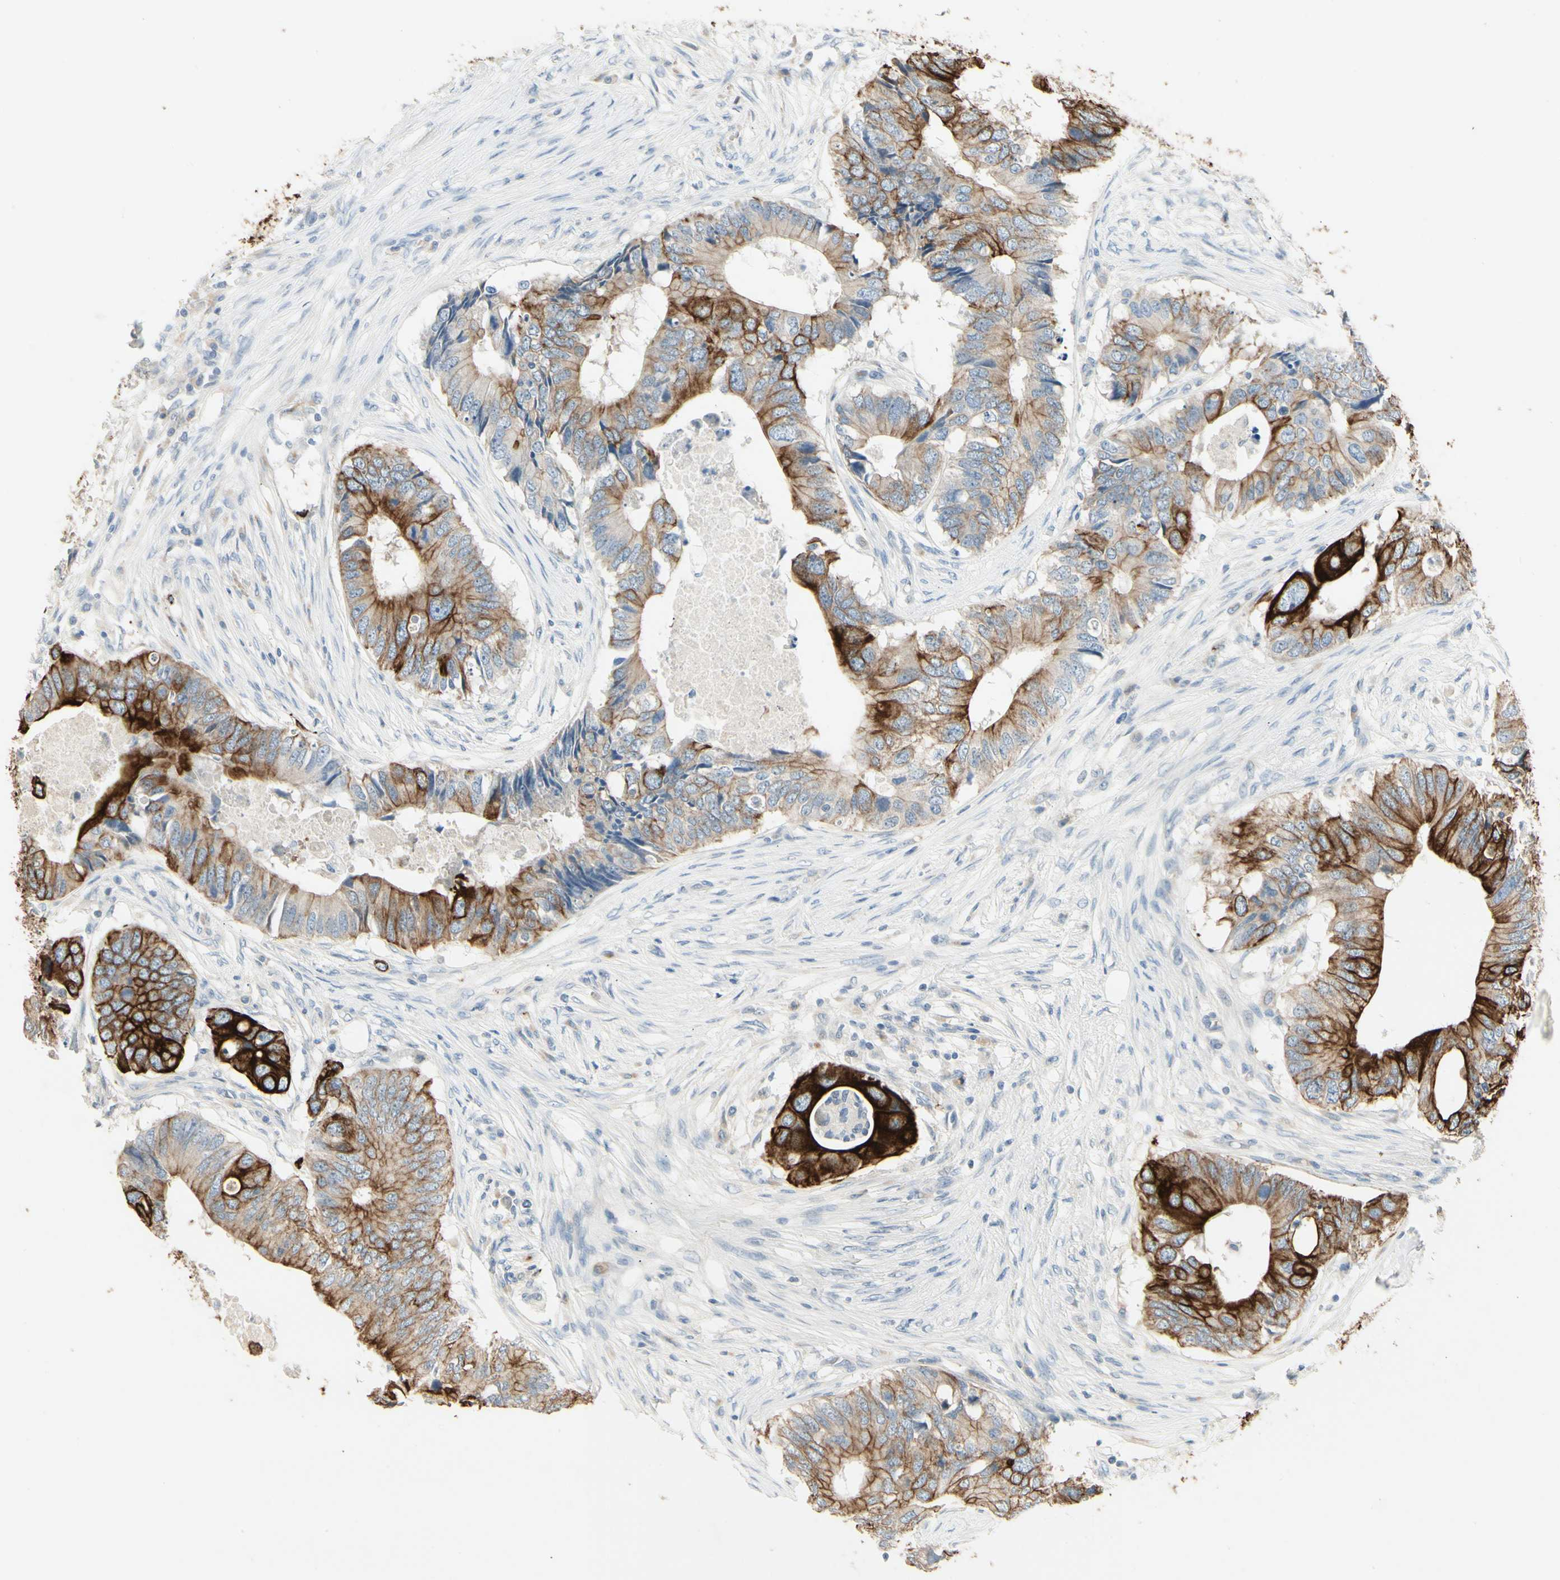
{"staining": {"intensity": "strong", "quantity": ">75%", "location": "cytoplasmic/membranous"}, "tissue": "colorectal cancer", "cell_type": "Tumor cells", "image_type": "cancer", "snomed": [{"axis": "morphology", "description": "Adenocarcinoma, NOS"}, {"axis": "topography", "description": "Colon"}], "caption": "A micrograph of colorectal cancer stained for a protein displays strong cytoplasmic/membranous brown staining in tumor cells. The staining was performed using DAB (3,3'-diaminobenzidine) to visualize the protein expression in brown, while the nuclei were stained in blue with hematoxylin (Magnification: 20x).", "gene": "SKIL", "patient": {"sex": "male", "age": 71}}